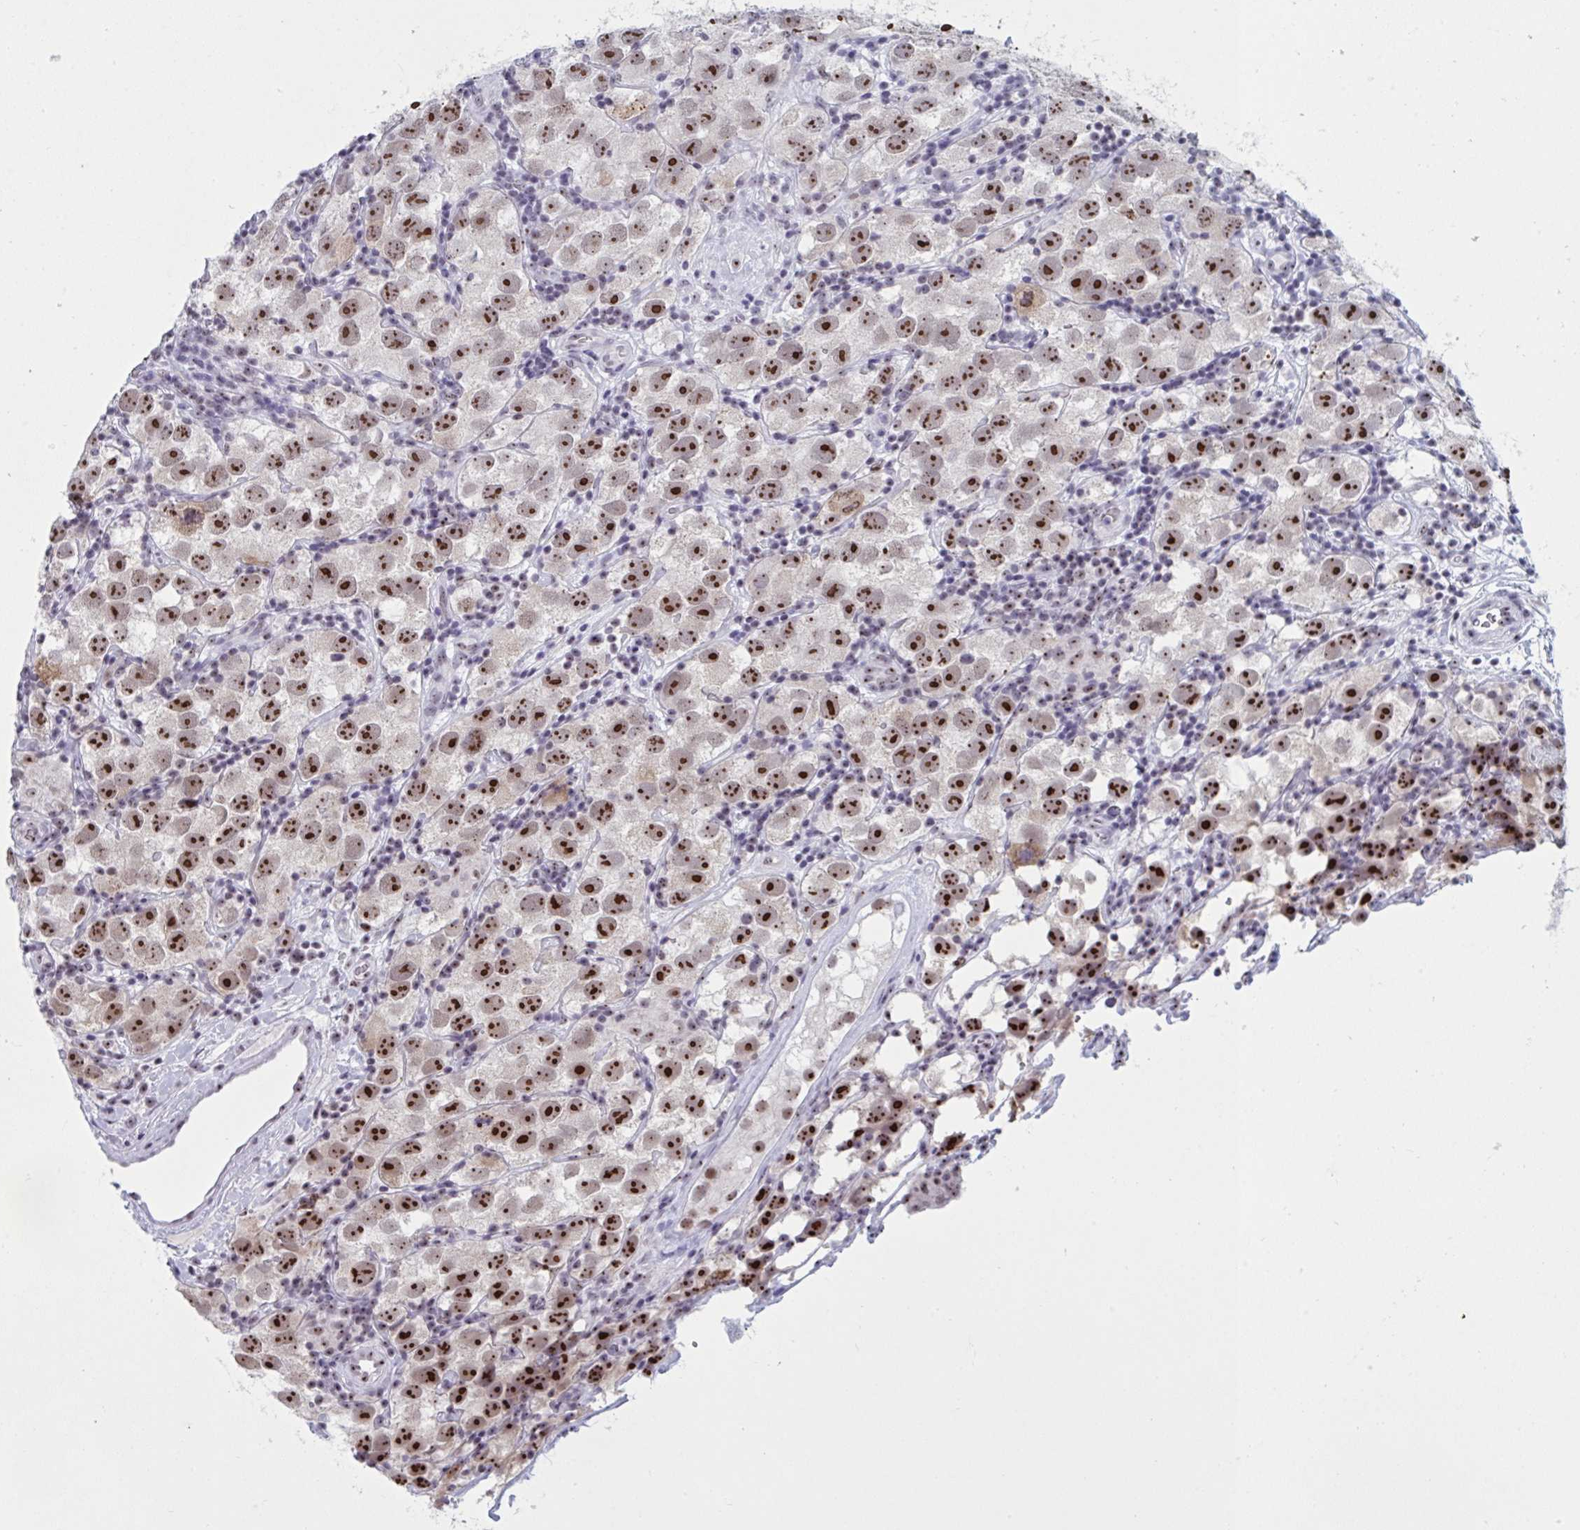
{"staining": {"intensity": "strong", "quantity": ">75%", "location": "nuclear"}, "tissue": "testis cancer", "cell_type": "Tumor cells", "image_type": "cancer", "snomed": [{"axis": "morphology", "description": "Seminoma, NOS"}, {"axis": "topography", "description": "Testis"}], "caption": "Tumor cells exhibit strong nuclear positivity in approximately >75% of cells in testis cancer.", "gene": "TGM6", "patient": {"sex": "male", "age": 26}}